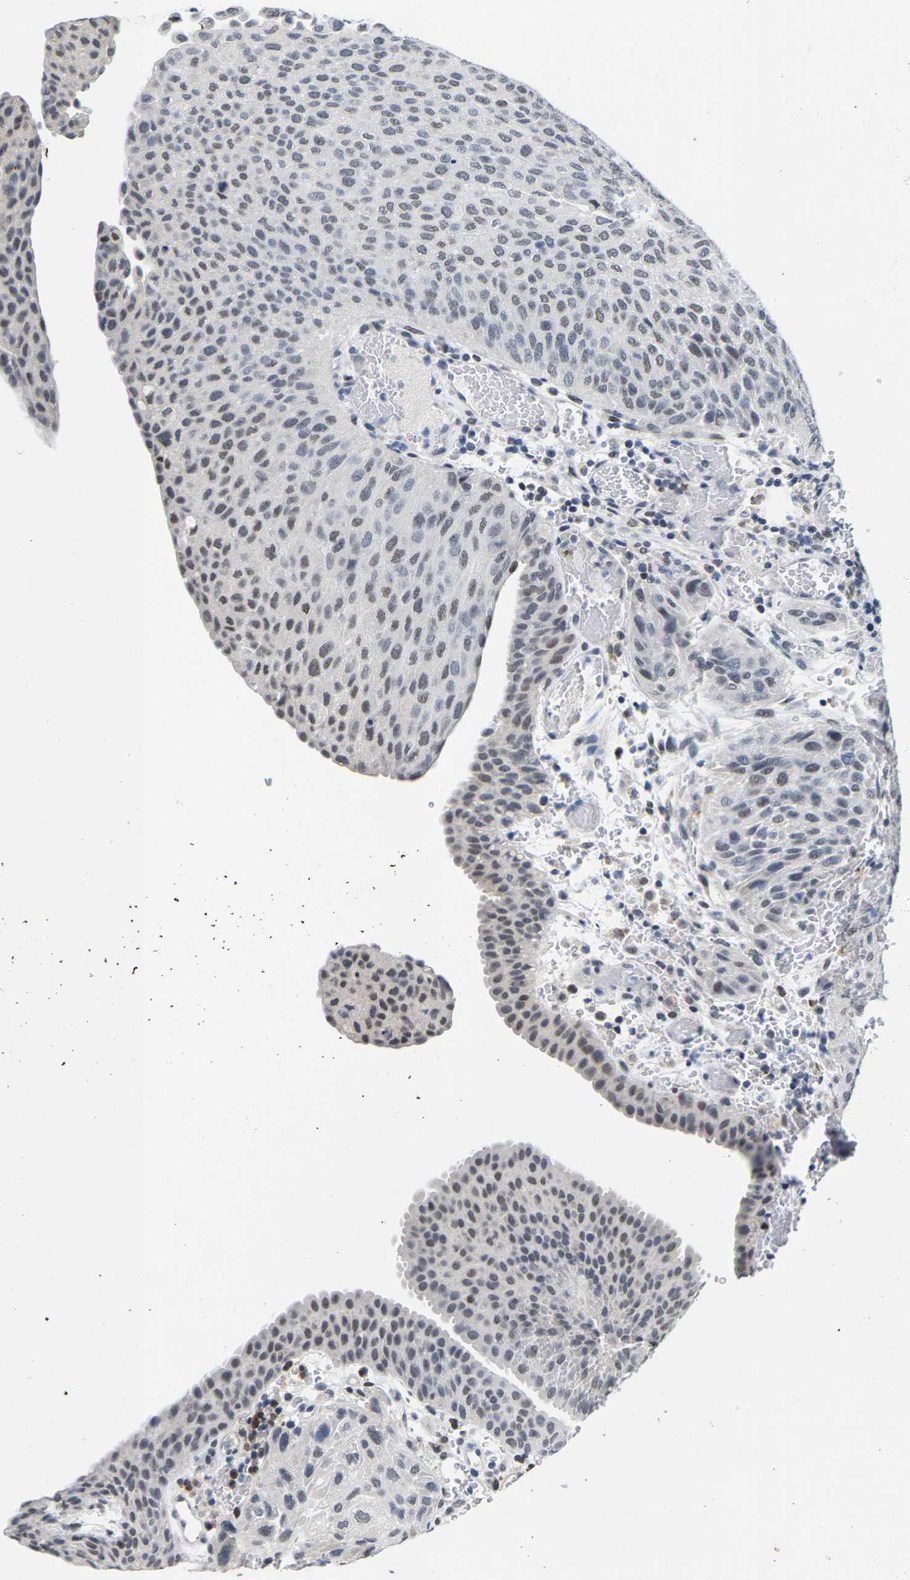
{"staining": {"intensity": "weak", "quantity": "25%-75%", "location": "nuclear"}, "tissue": "urothelial cancer", "cell_type": "Tumor cells", "image_type": "cancer", "snomed": [{"axis": "morphology", "description": "Urothelial carcinoma, Low grade"}, {"axis": "morphology", "description": "Urothelial carcinoma, High grade"}, {"axis": "topography", "description": "Urinary bladder"}], "caption": "Urothelial cancer stained with immunohistochemistry (IHC) demonstrates weak nuclear positivity in about 25%-75% of tumor cells.", "gene": "SETD1B", "patient": {"sex": "male", "age": 35}}